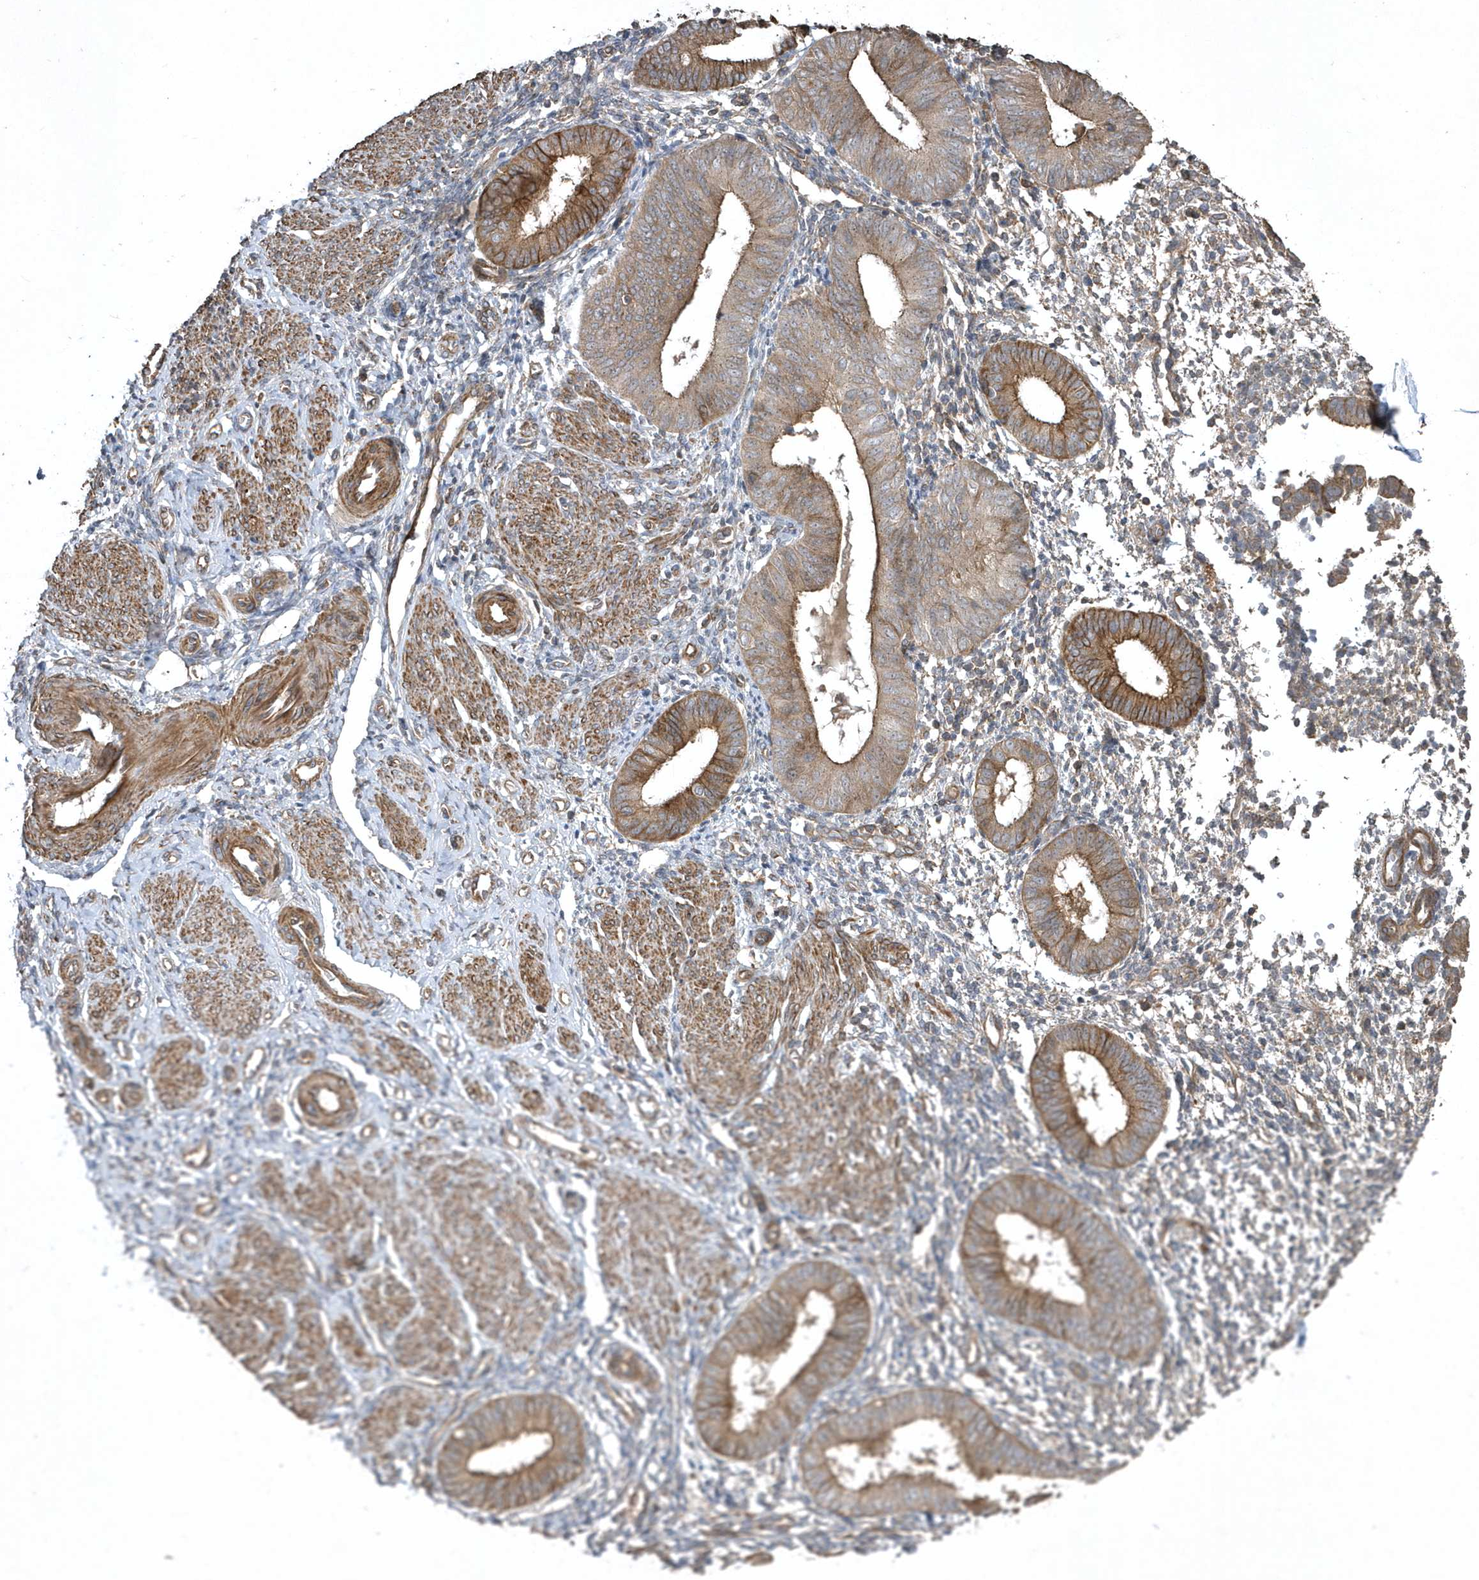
{"staining": {"intensity": "moderate", "quantity": "25%-75%", "location": "cytoplasmic/membranous"}, "tissue": "endometrium", "cell_type": "Cells in endometrial stroma", "image_type": "normal", "snomed": [{"axis": "morphology", "description": "Normal tissue, NOS"}, {"axis": "topography", "description": "Uterus"}, {"axis": "topography", "description": "Endometrium"}], "caption": "Protein staining by IHC exhibits moderate cytoplasmic/membranous positivity in about 25%-75% of cells in endometrial stroma in unremarkable endometrium.", "gene": "SENP8", "patient": {"sex": "female", "age": 48}}